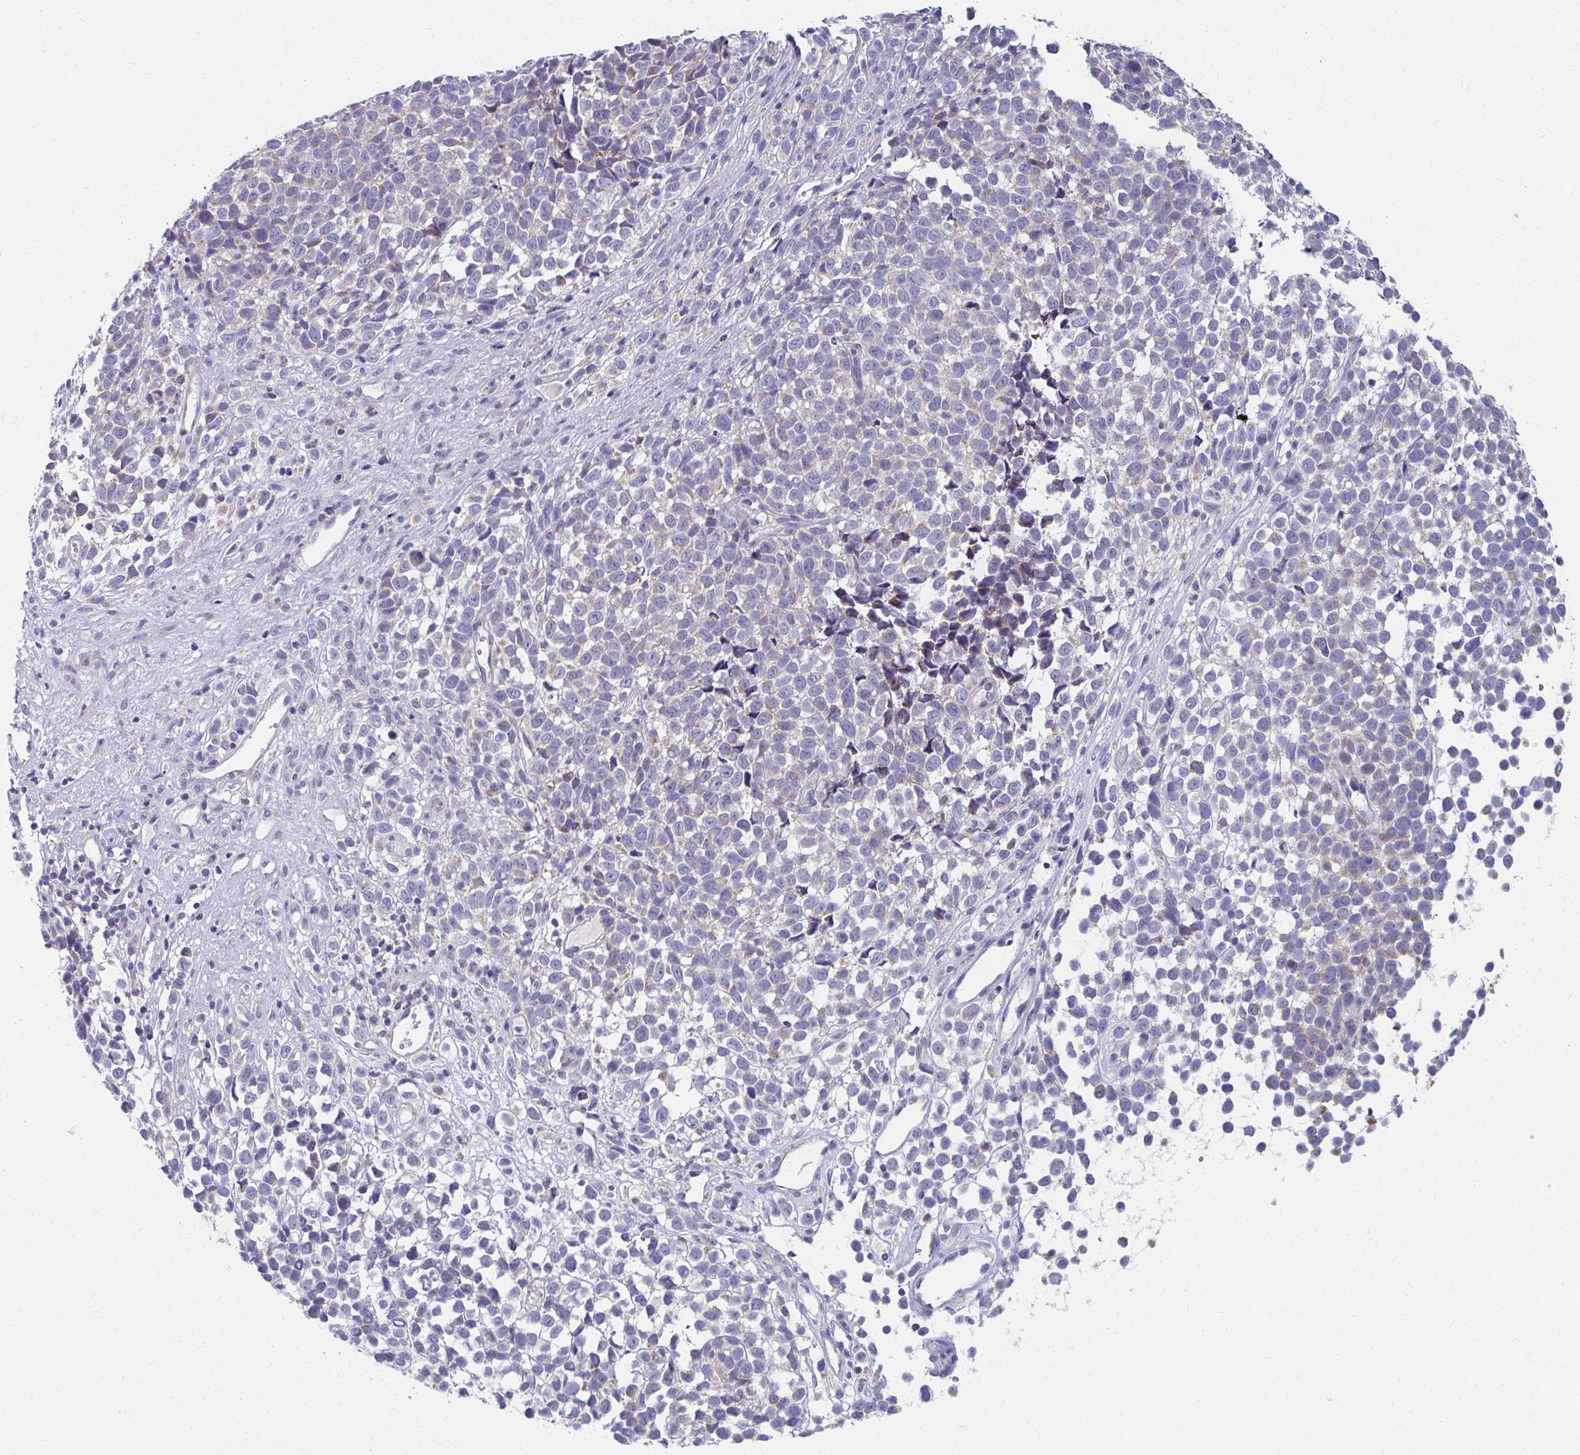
{"staining": {"intensity": "weak", "quantity": "<25%", "location": "cytoplasmic/membranous"}, "tissue": "melanoma", "cell_type": "Tumor cells", "image_type": "cancer", "snomed": [{"axis": "morphology", "description": "Malignant melanoma, NOS"}, {"axis": "topography", "description": "Nose, NOS"}], "caption": "IHC photomicrograph of neoplastic tissue: malignant melanoma stained with DAB exhibits no significant protein staining in tumor cells.", "gene": "RCC1L", "patient": {"sex": "female", "age": 48}}